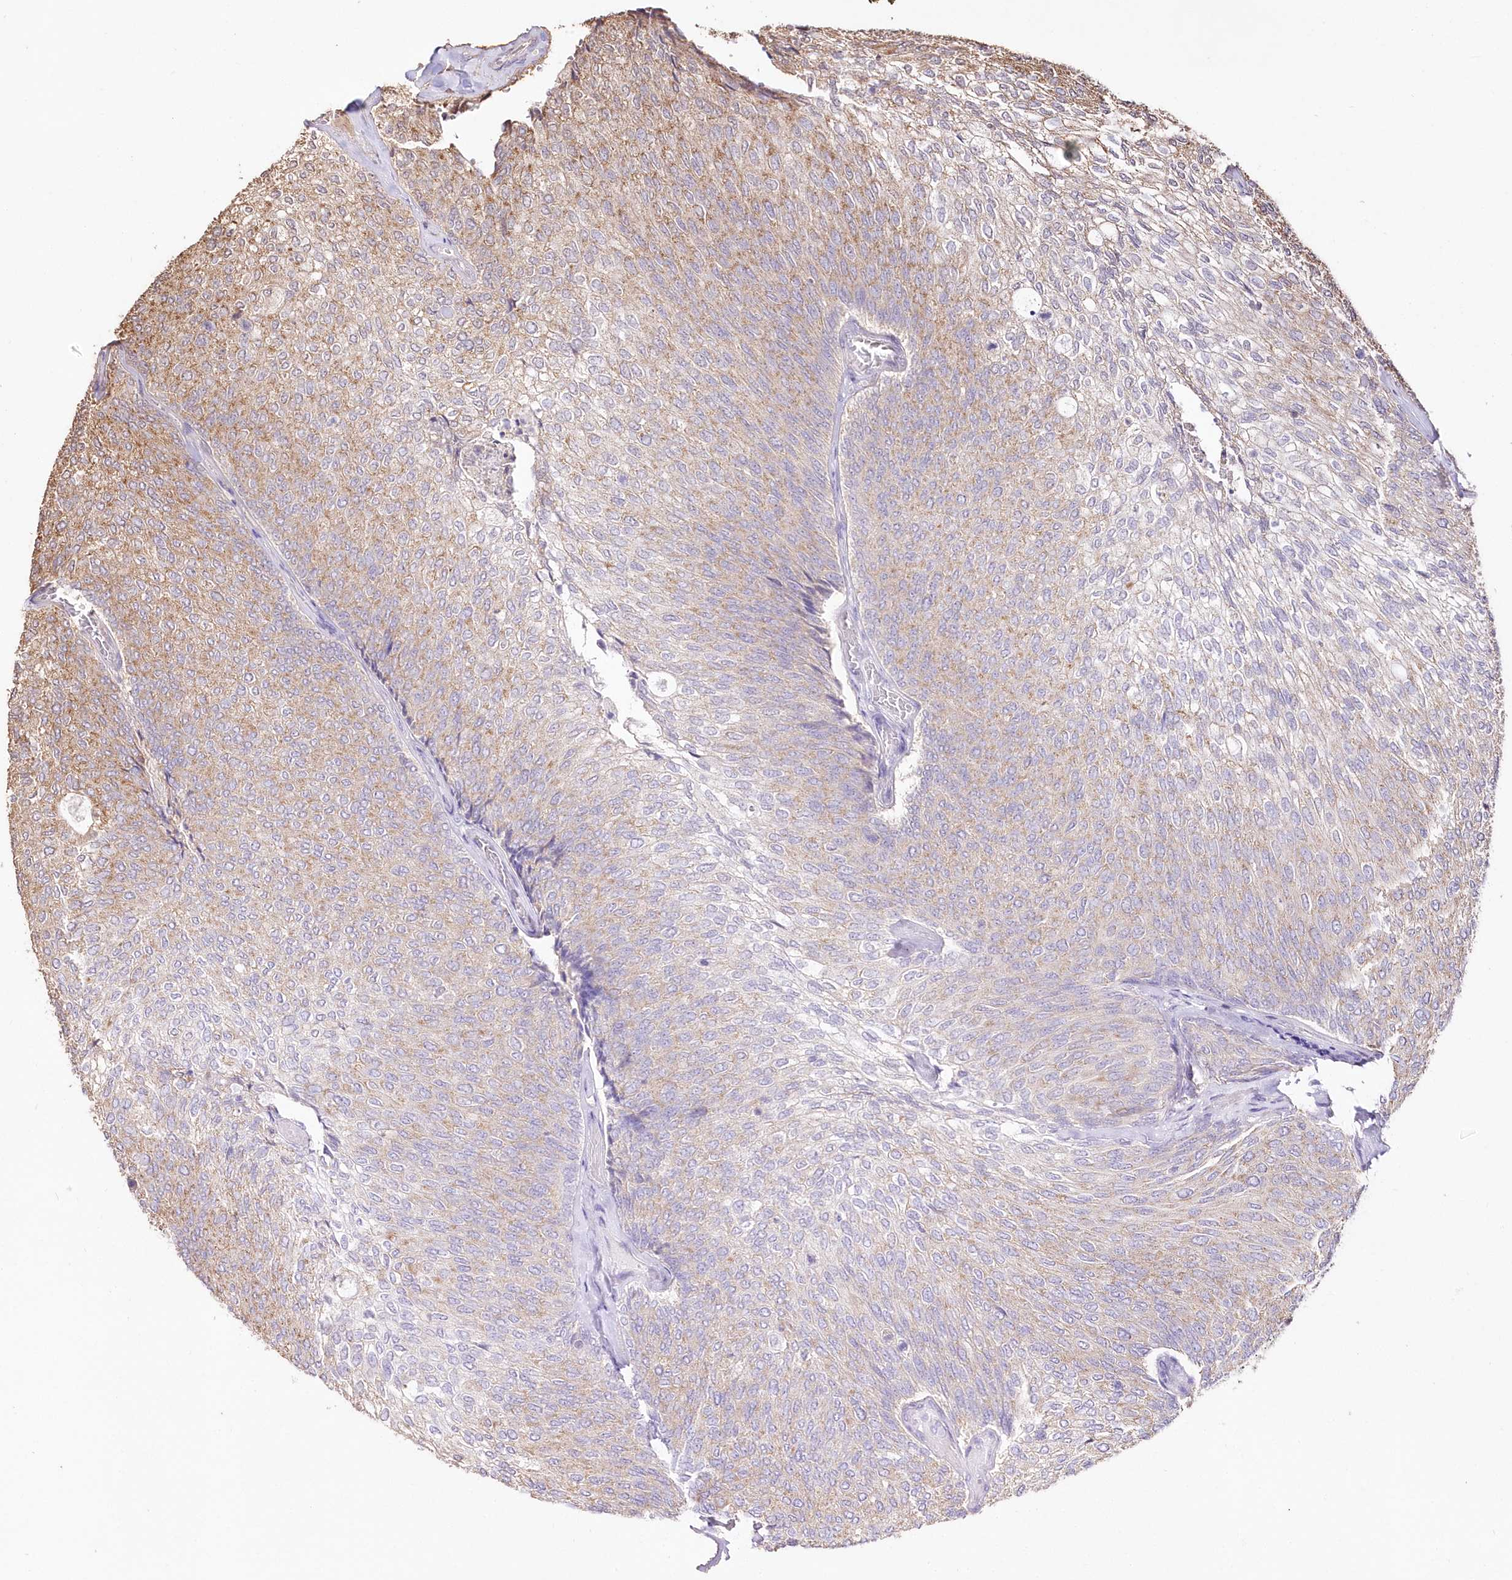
{"staining": {"intensity": "weak", "quantity": "25%-75%", "location": "cytoplasmic/membranous"}, "tissue": "urothelial cancer", "cell_type": "Tumor cells", "image_type": "cancer", "snomed": [{"axis": "morphology", "description": "Urothelial carcinoma, Low grade"}, {"axis": "topography", "description": "Urinary bladder"}], "caption": "IHC (DAB) staining of human low-grade urothelial carcinoma demonstrates weak cytoplasmic/membranous protein staining in approximately 25%-75% of tumor cells.", "gene": "STK17B", "patient": {"sex": "female", "age": 79}}